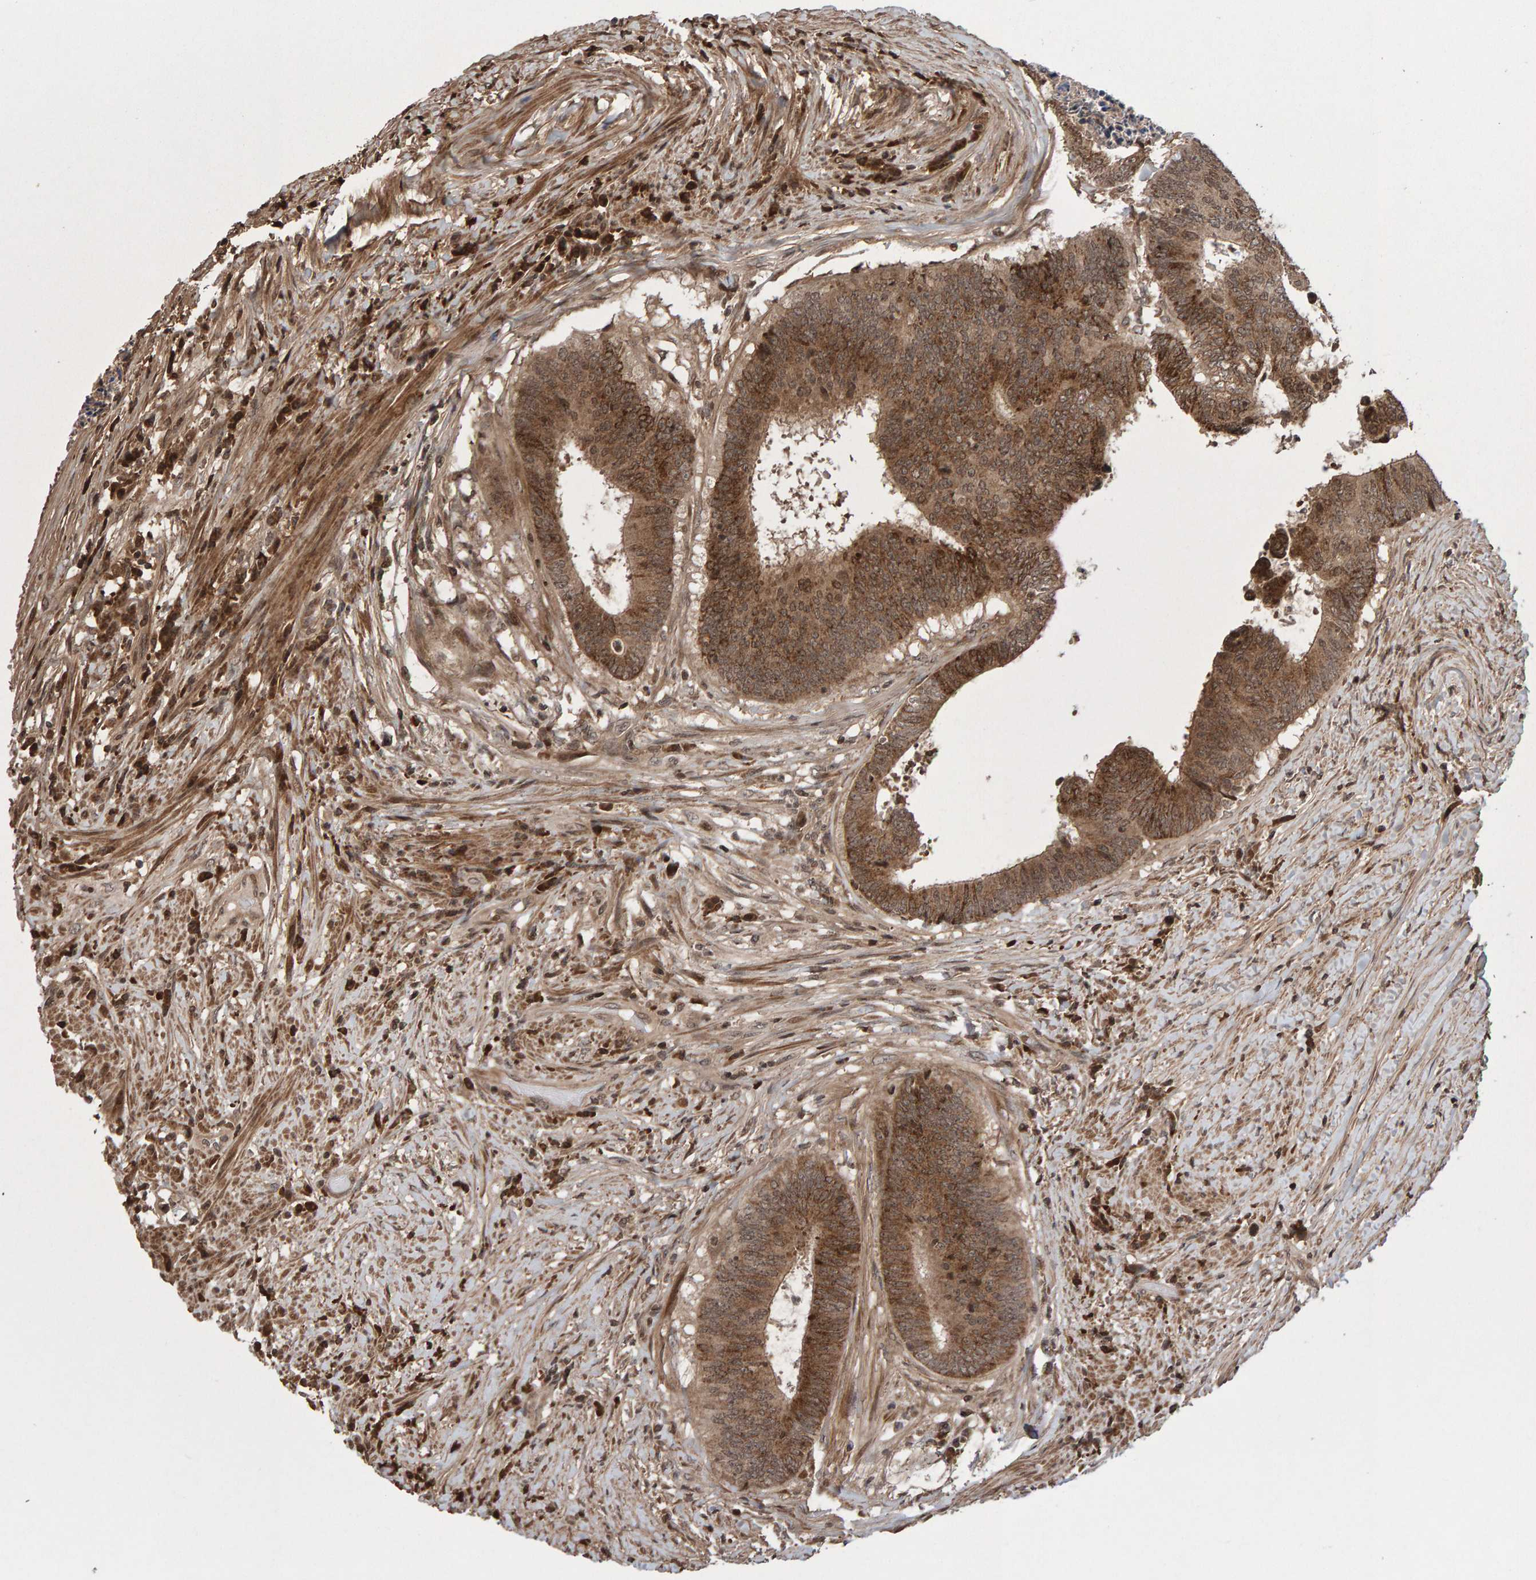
{"staining": {"intensity": "moderate", "quantity": ">75%", "location": "cytoplasmic/membranous"}, "tissue": "colorectal cancer", "cell_type": "Tumor cells", "image_type": "cancer", "snomed": [{"axis": "morphology", "description": "Adenocarcinoma, NOS"}, {"axis": "topography", "description": "Rectum"}], "caption": "Colorectal cancer (adenocarcinoma) stained for a protein (brown) shows moderate cytoplasmic/membranous positive expression in approximately >75% of tumor cells.", "gene": "PECR", "patient": {"sex": "male", "age": 72}}